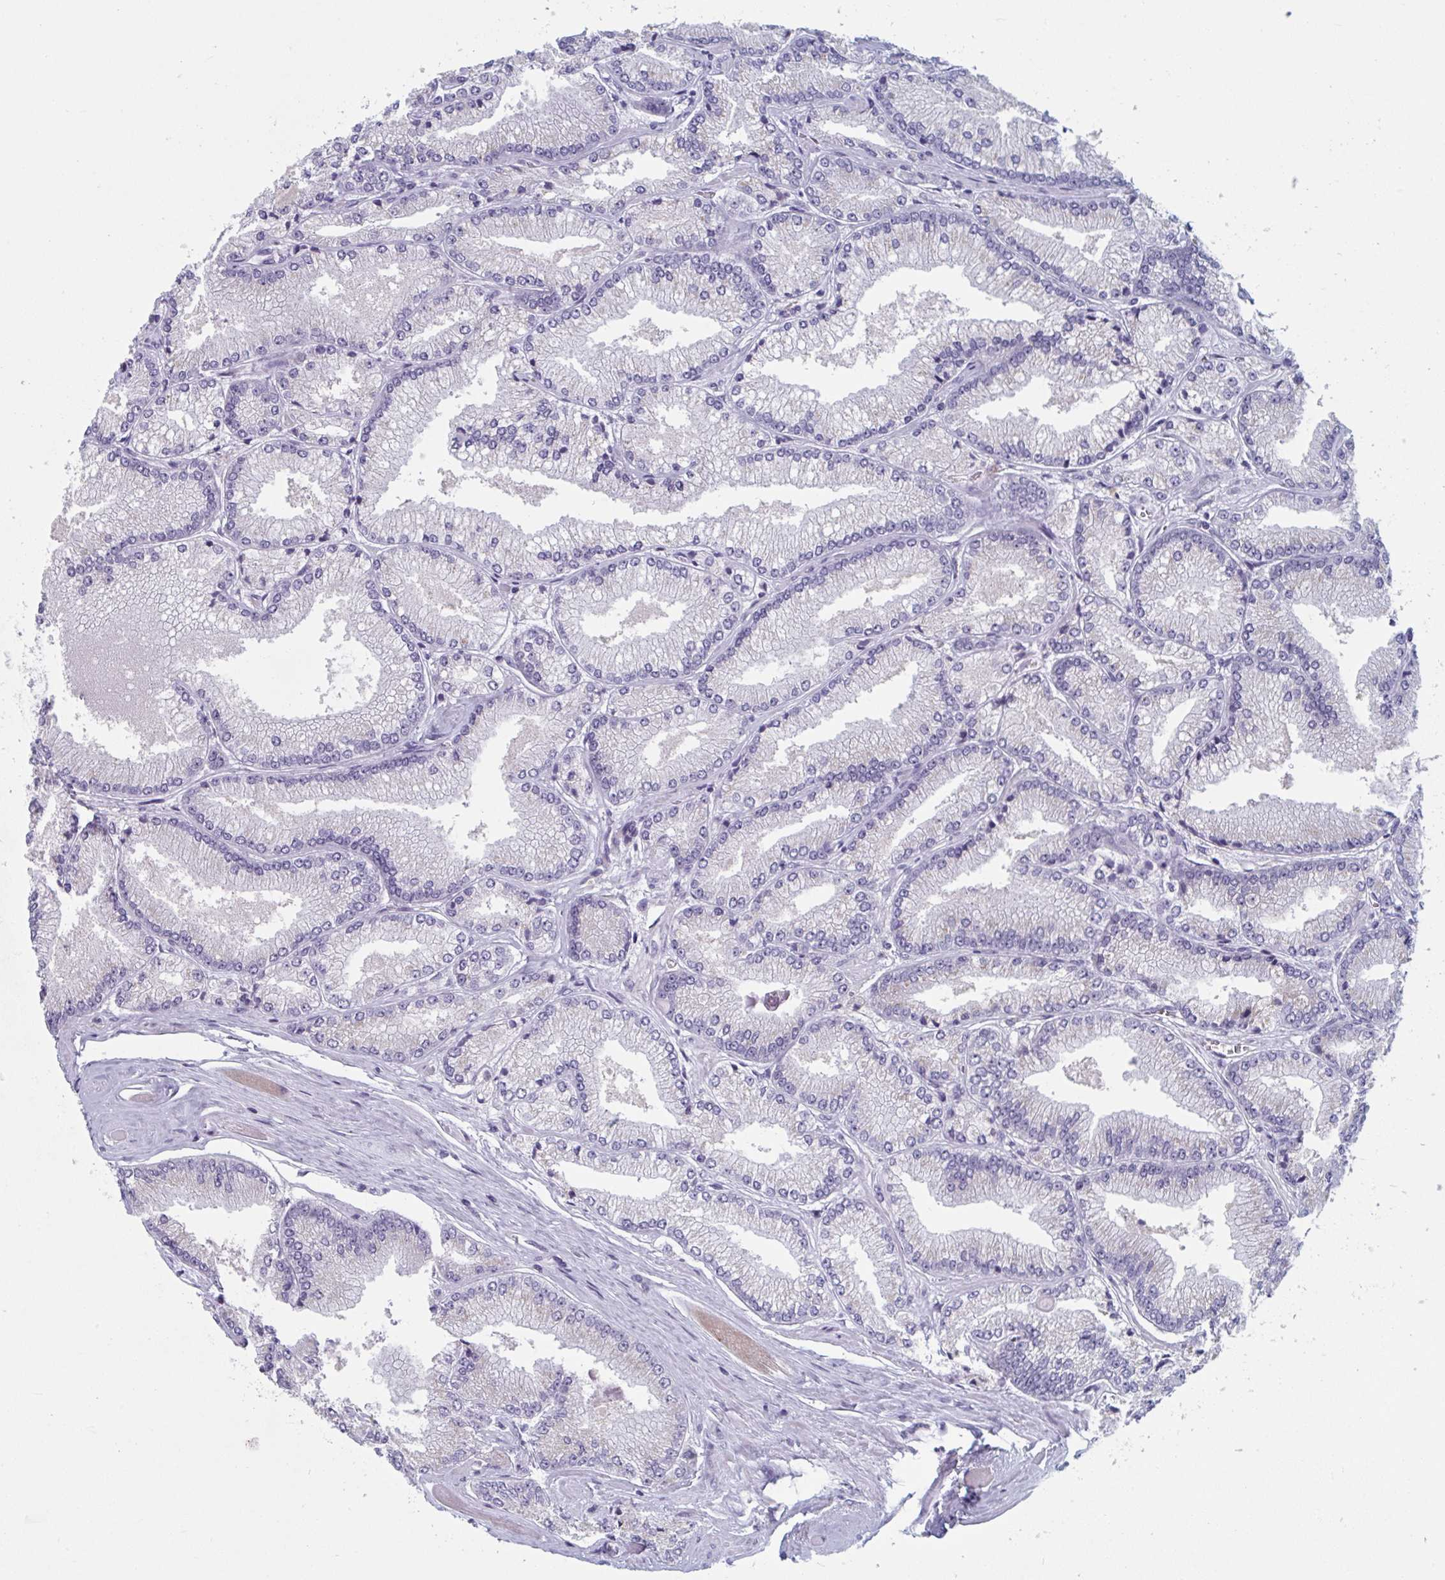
{"staining": {"intensity": "negative", "quantity": "none", "location": "none"}, "tissue": "prostate cancer", "cell_type": "Tumor cells", "image_type": "cancer", "snomed": [{"axis": "morphology", "description": "Adenocarcinoma, Low grade"}, {"axis": "topography", "description": "Prostate"}], "caption": "The IHC image has no significant positivity in tumor cells of prostate cancer (low-grade adenocarcinoma) tissue.", "gene": "NDUFC2", "patient": {"sex": "male", "age": 67}}